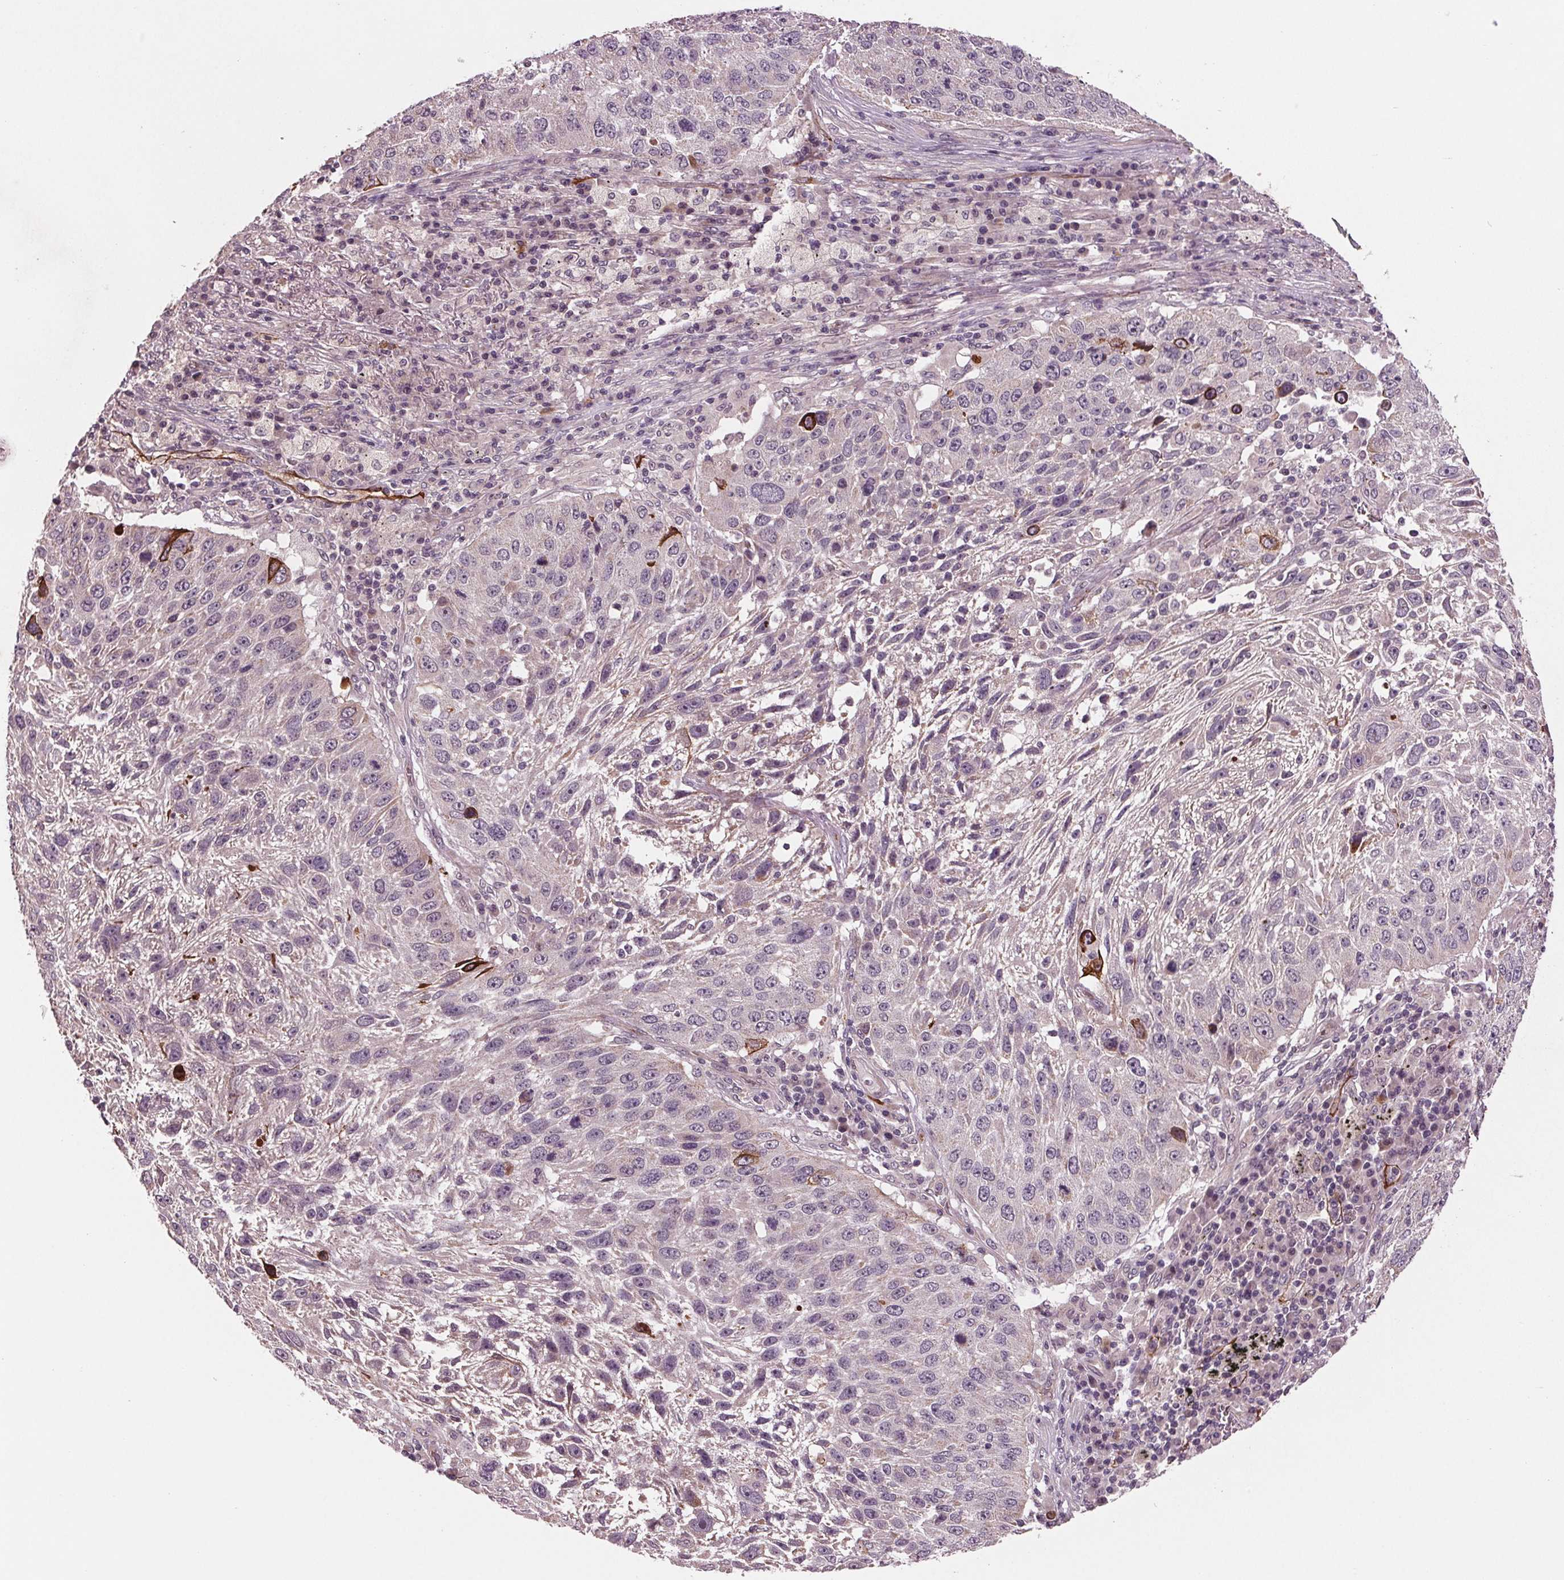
{"staining": {"intensity": "negative", "quantity": "none", "location": "none"}, "tissue": "lung cancer", "cell_type": "Tumor cells", "image_type": "cancer", "snomed": [{"axis": "morphology", "description": "Normal morphology"}, {"axis": "morphology", "description": "Squamous cell carcinoma, NOS"}, {"axis": "topography", "description": "Lymph node"}, {"axis": "topography", "description": "Lung"}], "caption": "Immunohistochemistry of squamous cell carcinoma (lung) displays no staining in tumor cells.", "gene": "MAPK8", "patient": {"sex": "male", "age": 67}}